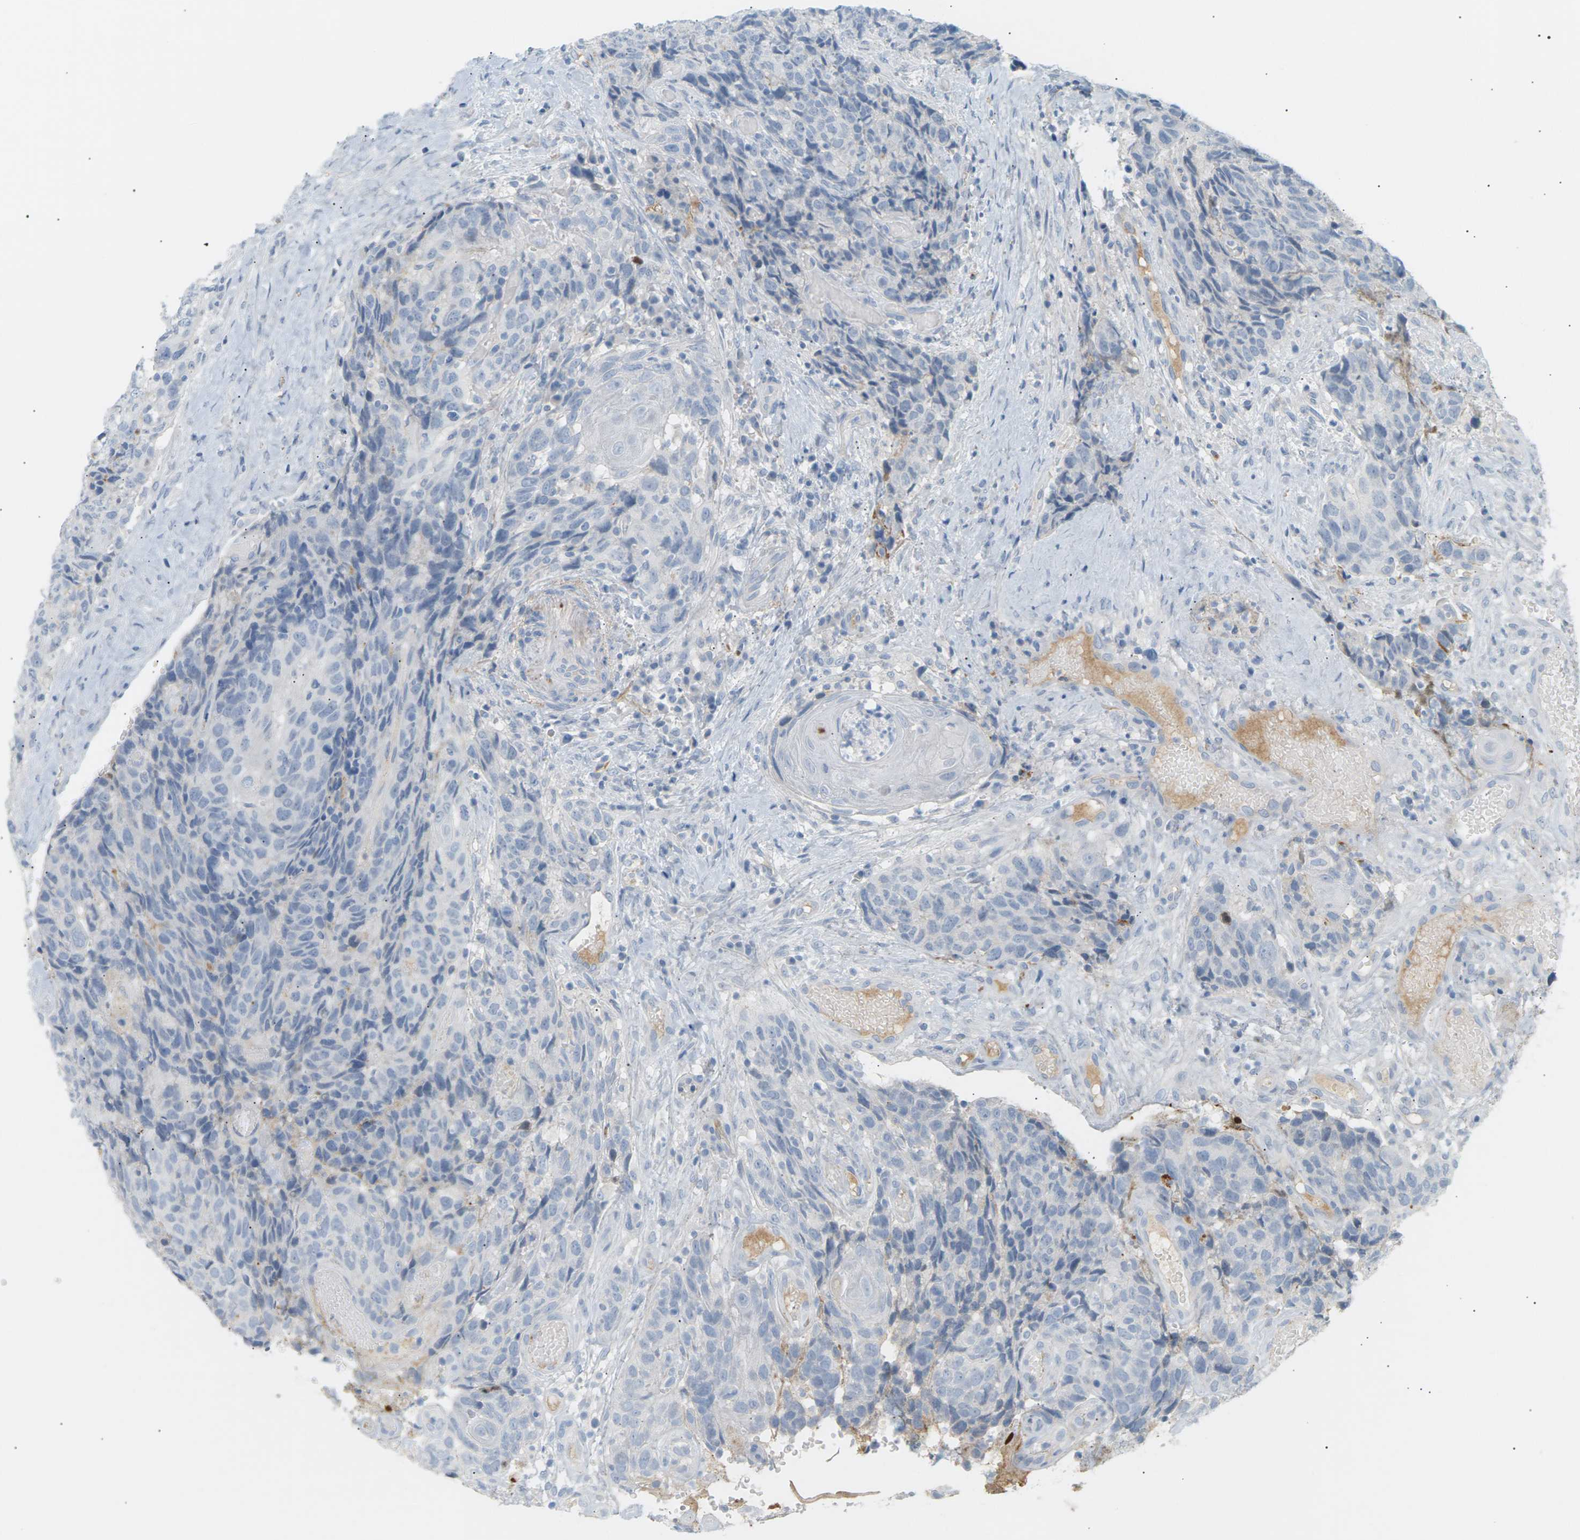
{"staining": {"intensity": "negative", "quantity": "none", "location": "none"}, "tissue": "head and neck cancer", "cell_type": "Tumor cells", "image_type": "cancer", "snomed": [{"axis": "morphology", "description": "Squamous cell carcinoma, NOS"}, {"axis": "topography", "description": "Head-Neck"}], "caption": "This is an immunohistochemistry (IHC) photomicrograph of squamous cell carcinoma (head and neck). There is no positivity in tumor cells.", "gene": "CLU", "patient": {"sex": "male", "age": 66}}